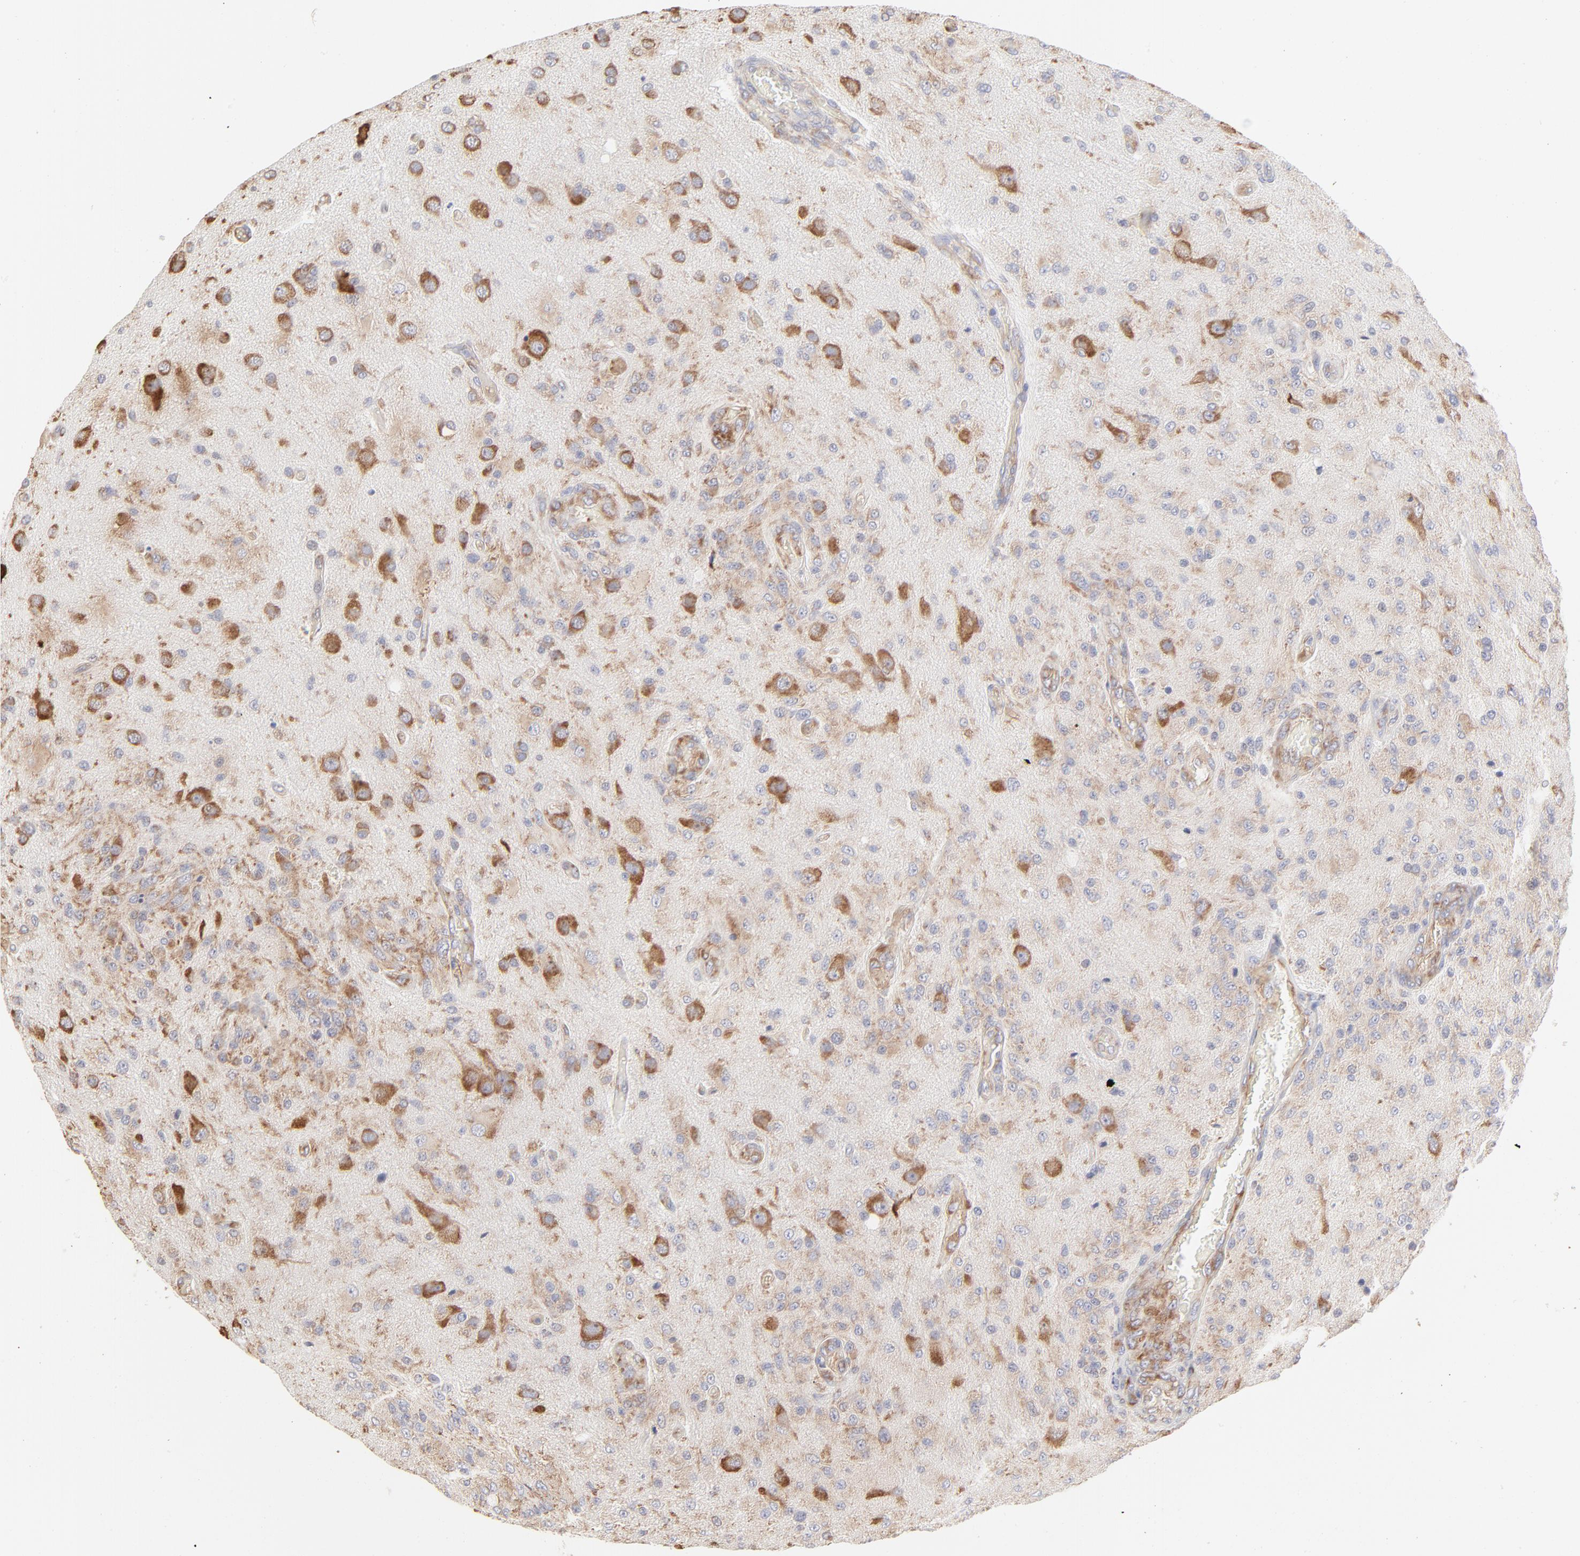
{"staining": {"intensity": "moderate", "quantity": "25%-75%", "location": "cytoplasmic/membranous"}, "tissue": "glioma", "cell_type": "Tumor cells", "image_type": "cancer", "snomed": [{"axis": "morphology", "description": "Normal tissue, NOS"}, {"axis": "morphology", "description": "Glioma, malignant, High grade"}, {"axis": "topography", "description": "Cerebral cortex"}], "caption": "This image demonstrates glioma stained with IHC to label a protein in brown. The cytoplasmic/membranous of tumor cells show moderate positivity for the protein. Nuclei are counter-stained blue.", "gene": "RPS21", "patient": {"sex": "male", "age": 77}}